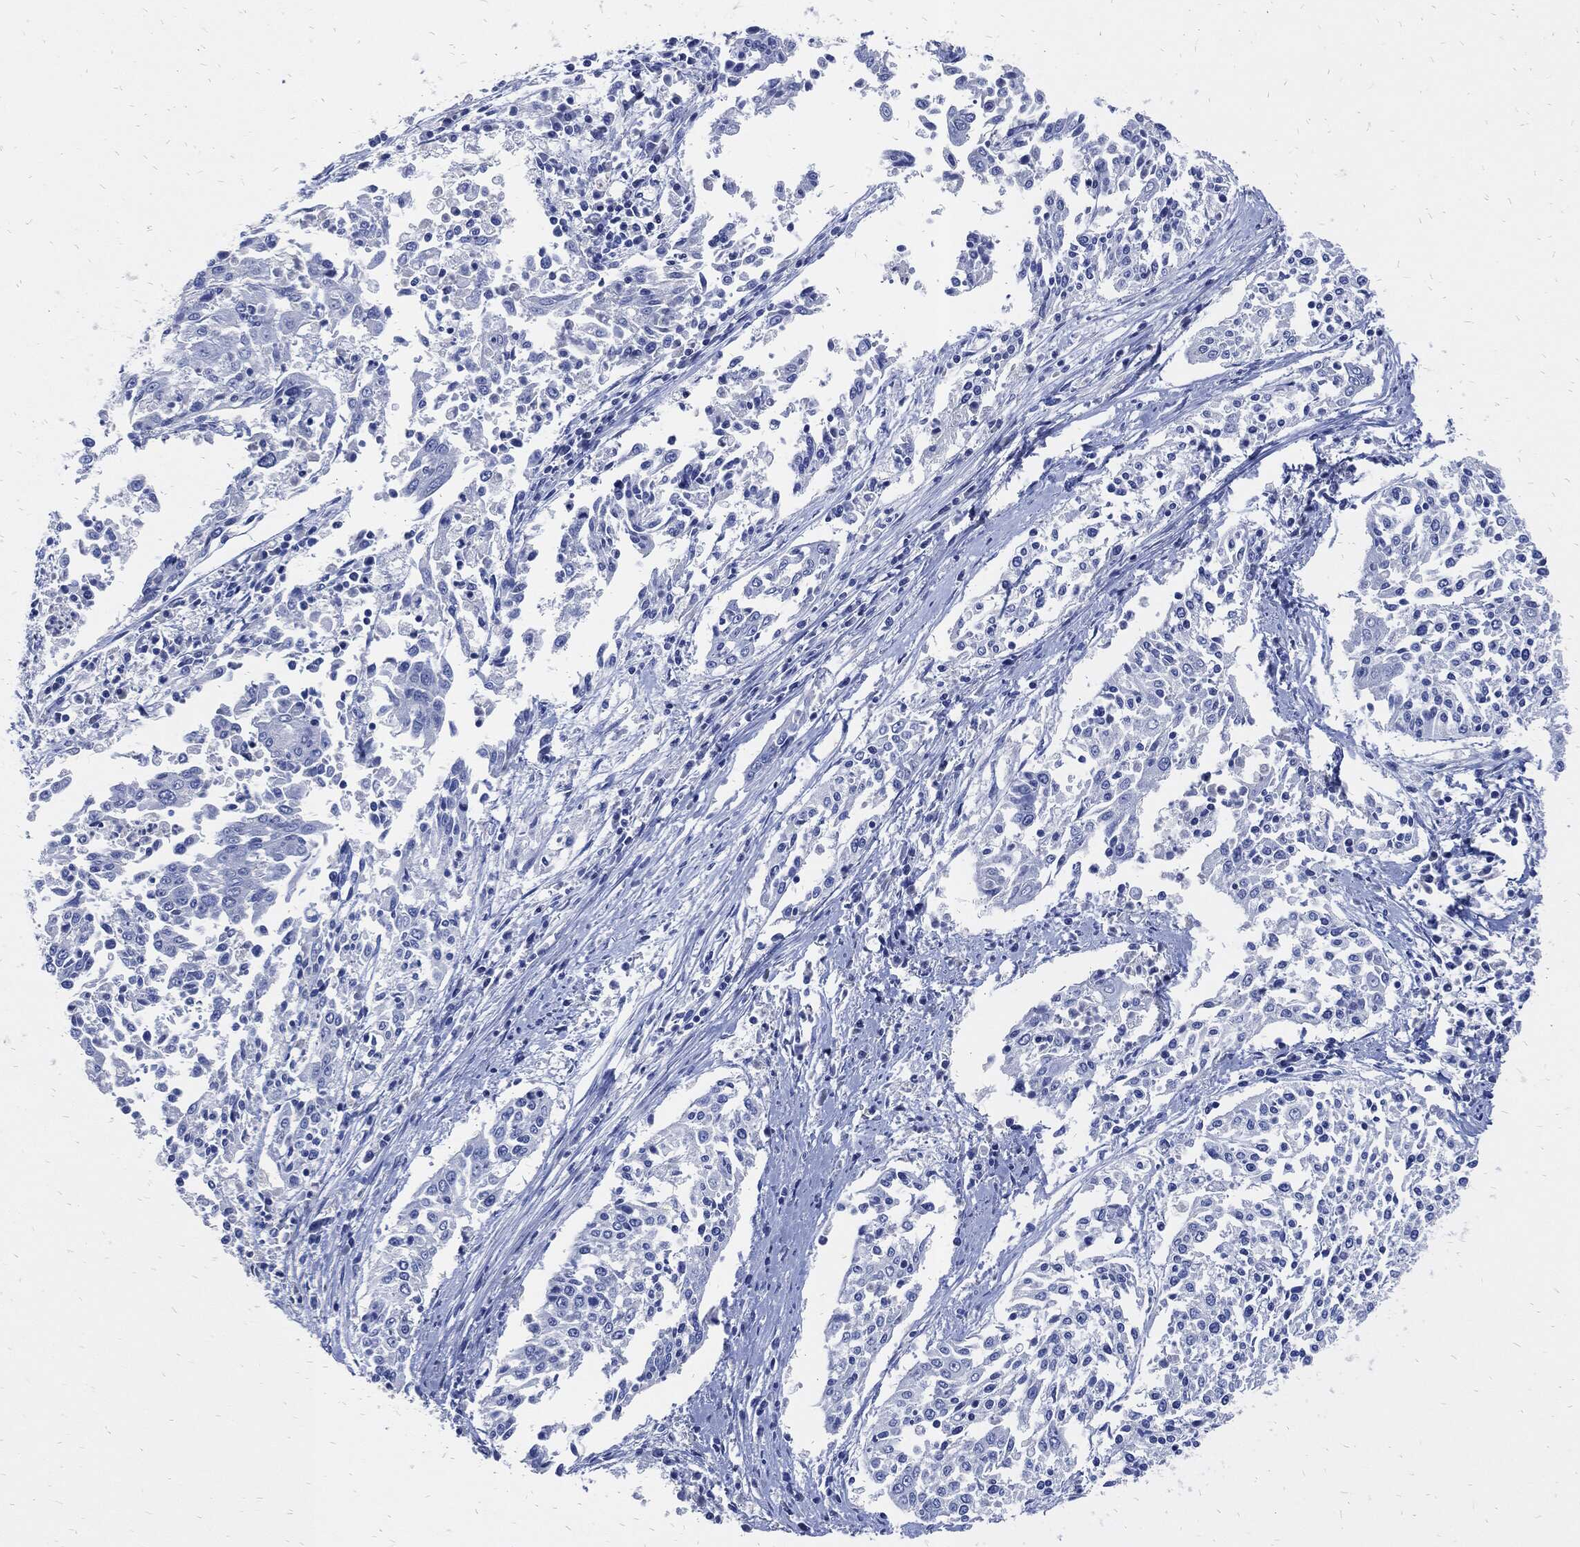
{"staining": {"intensity": "negative", "quantity": "none", "location": "none"}, "tissue": "cervical cancer", "cell_type": "Tumor cells", "image_type": "cancer", "snomed": [{"axis": "morphology", "description": "Squamous cell carcinoma, NOS"}, {"axis": "topography", "description": "Cervix"}], "caption": "An image of squamous cell carcinoma (cervical) stained for a protein exhibits no brown staining in tumor cells.", "gene": "FABP4", "patient": {"sex": "female", "age": 41}}